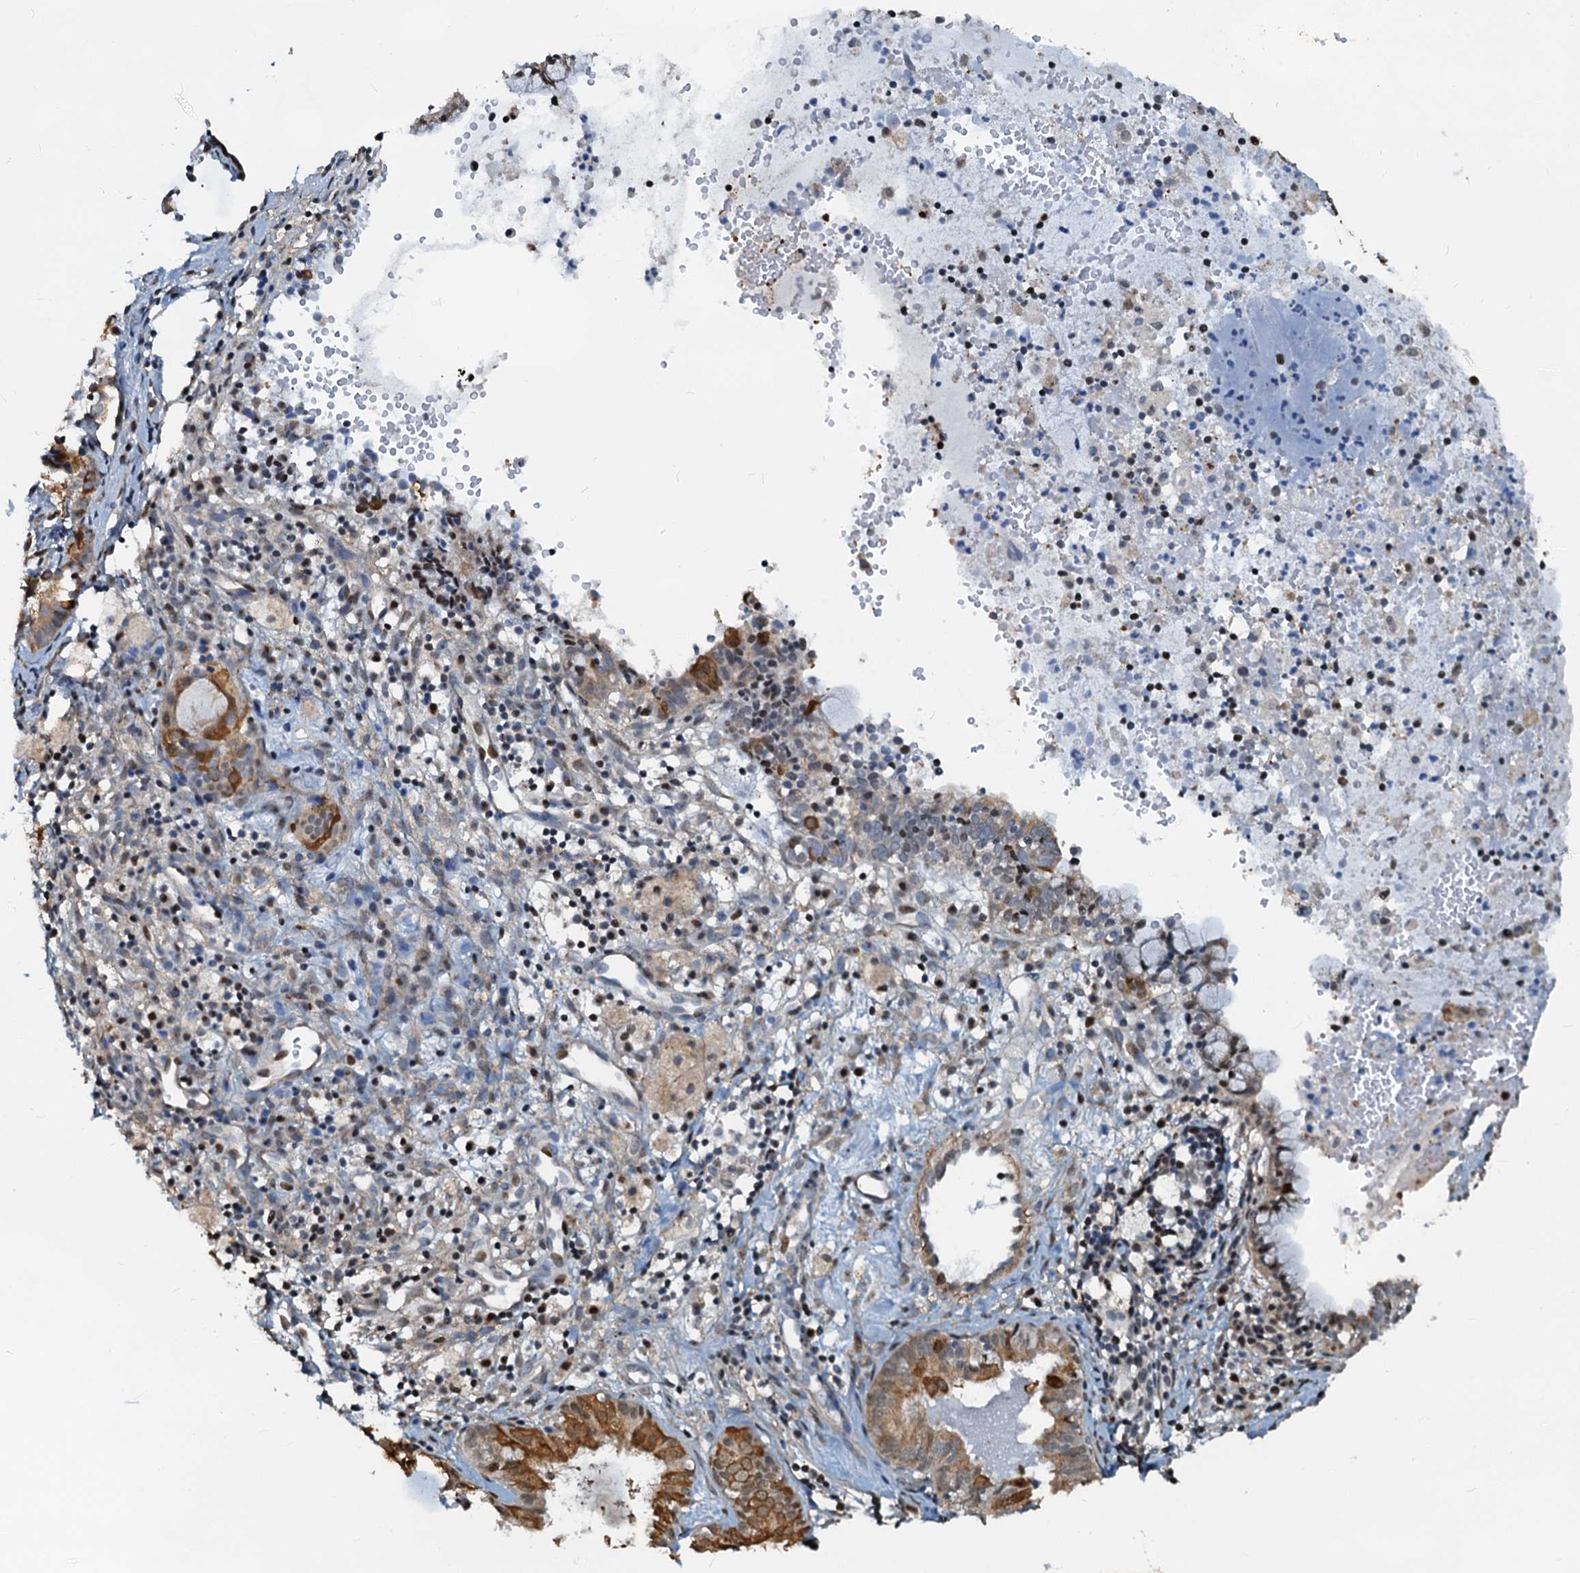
{"staining": {"intensity": "moderate", "quantity": "<25%", "location": "cytoplasmic/membranous"}, "tissue": "endometrial cancer", "cell_type": "Tumor cells", "image_type": "cancer", "snomed": [{"axis": "morphology", "description": "Adenocarcinoma, NOS"}, {"axis": "topography", "description": "Endometrium"}], "caption": "Immunohistochemistry (IHC) histopathology image of adenocarcinoma (endometrial) stained for a protein (brown), which shows low levels of moderate cytoplasmic/membranous positivity in about <25% of tumor cells.", "gene": "PTGES3", "patient": {"sex": "female", "age": 79}}